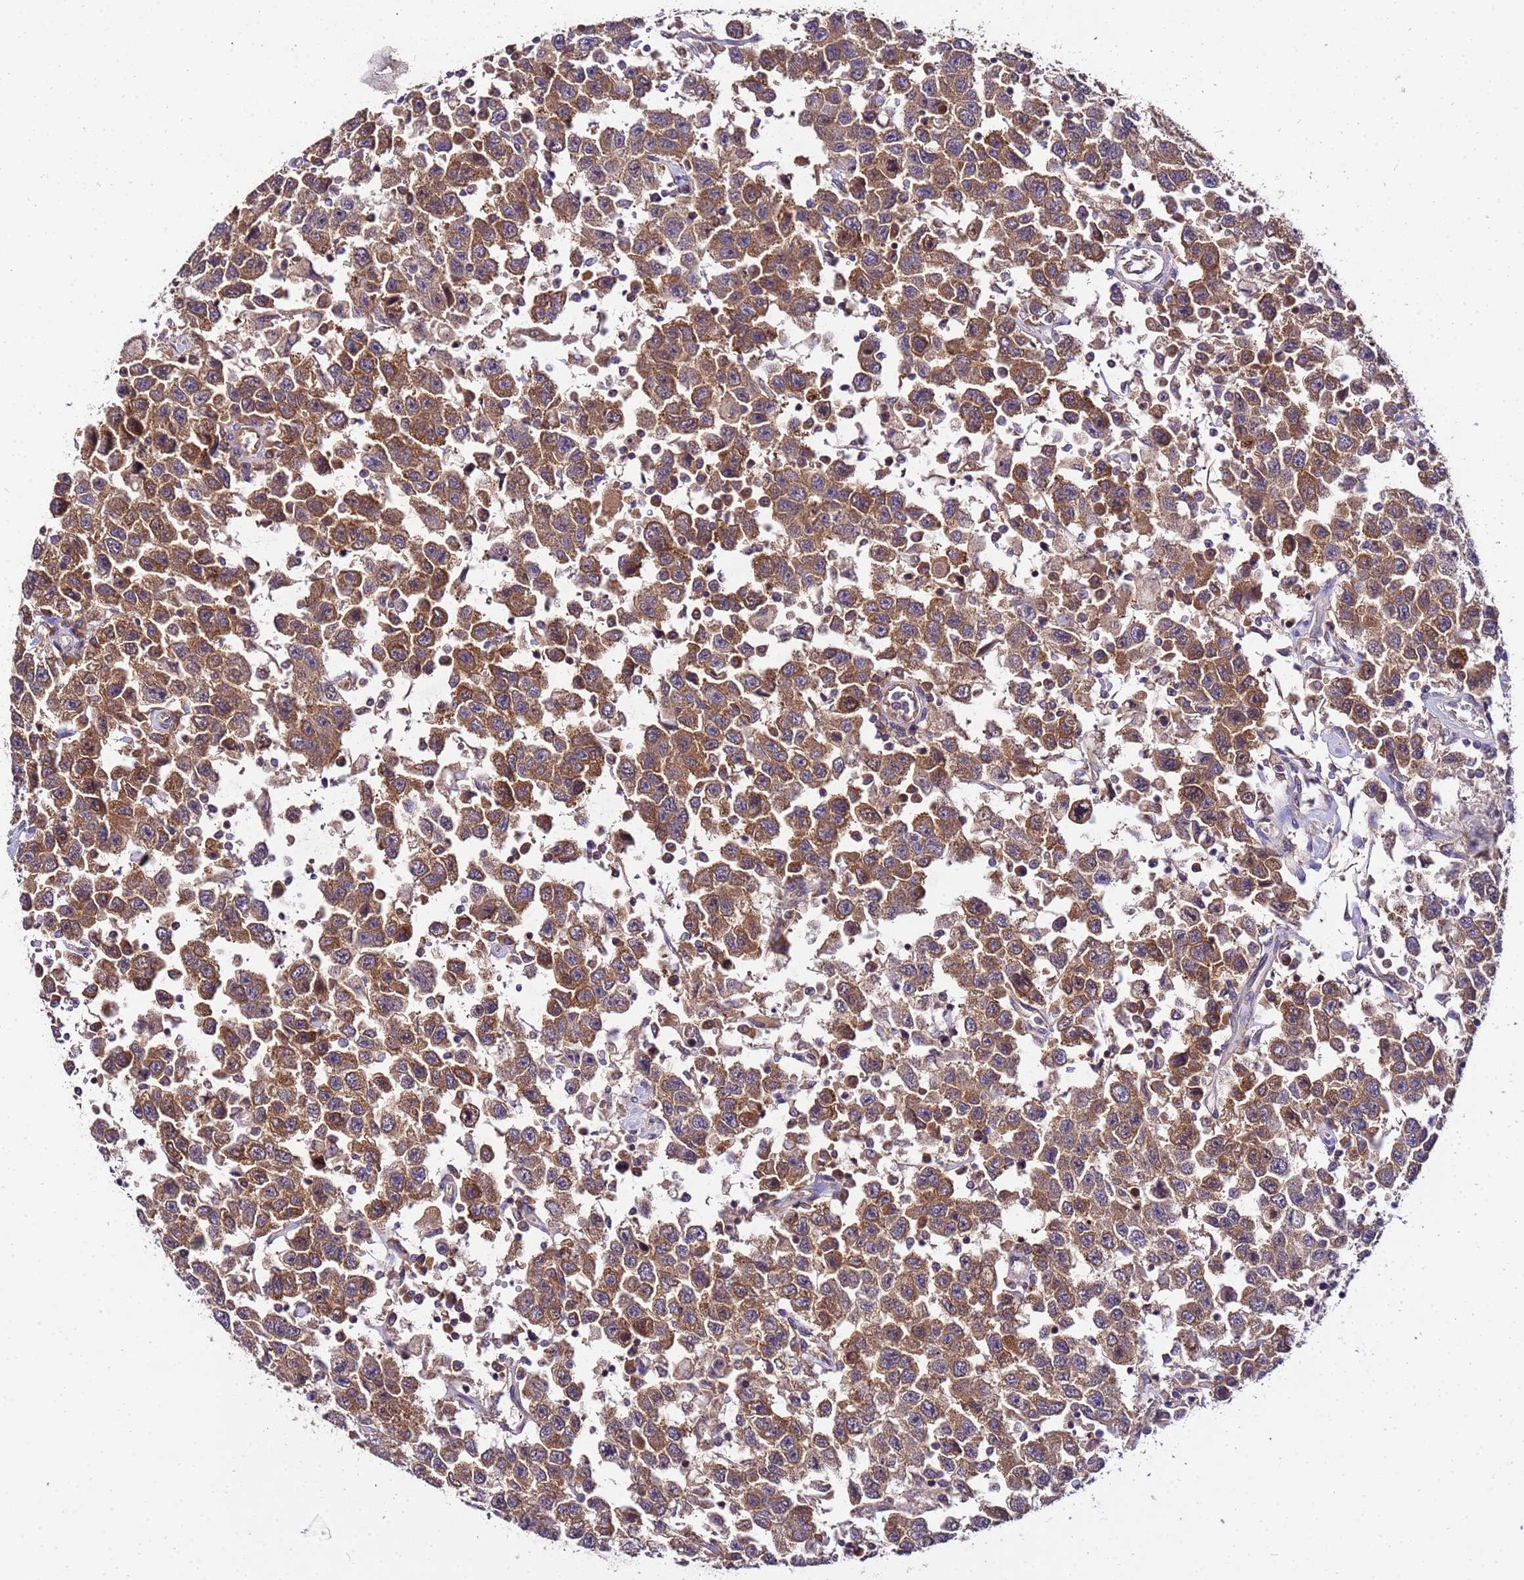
{"staining": {"intensity": "moderate", "quantity": ">75%", "location": "cytoplasmic/membranous"}, "tissue": "testis cancer", "cell_type": "Tumor cells", "image_type": "cancer", "snomed": [{"axis": "morphology", "description": "Seminoma, NOS"}, {"axis": "topography", "description": "Testis"}], "caption": "Moderate cytoplasmic/membranous protein positivity is appreciated in about >75% of tumor cells in testis seminoma.", "gene": "GSPT2", "patient": {"sex": "male", "age": 41}}